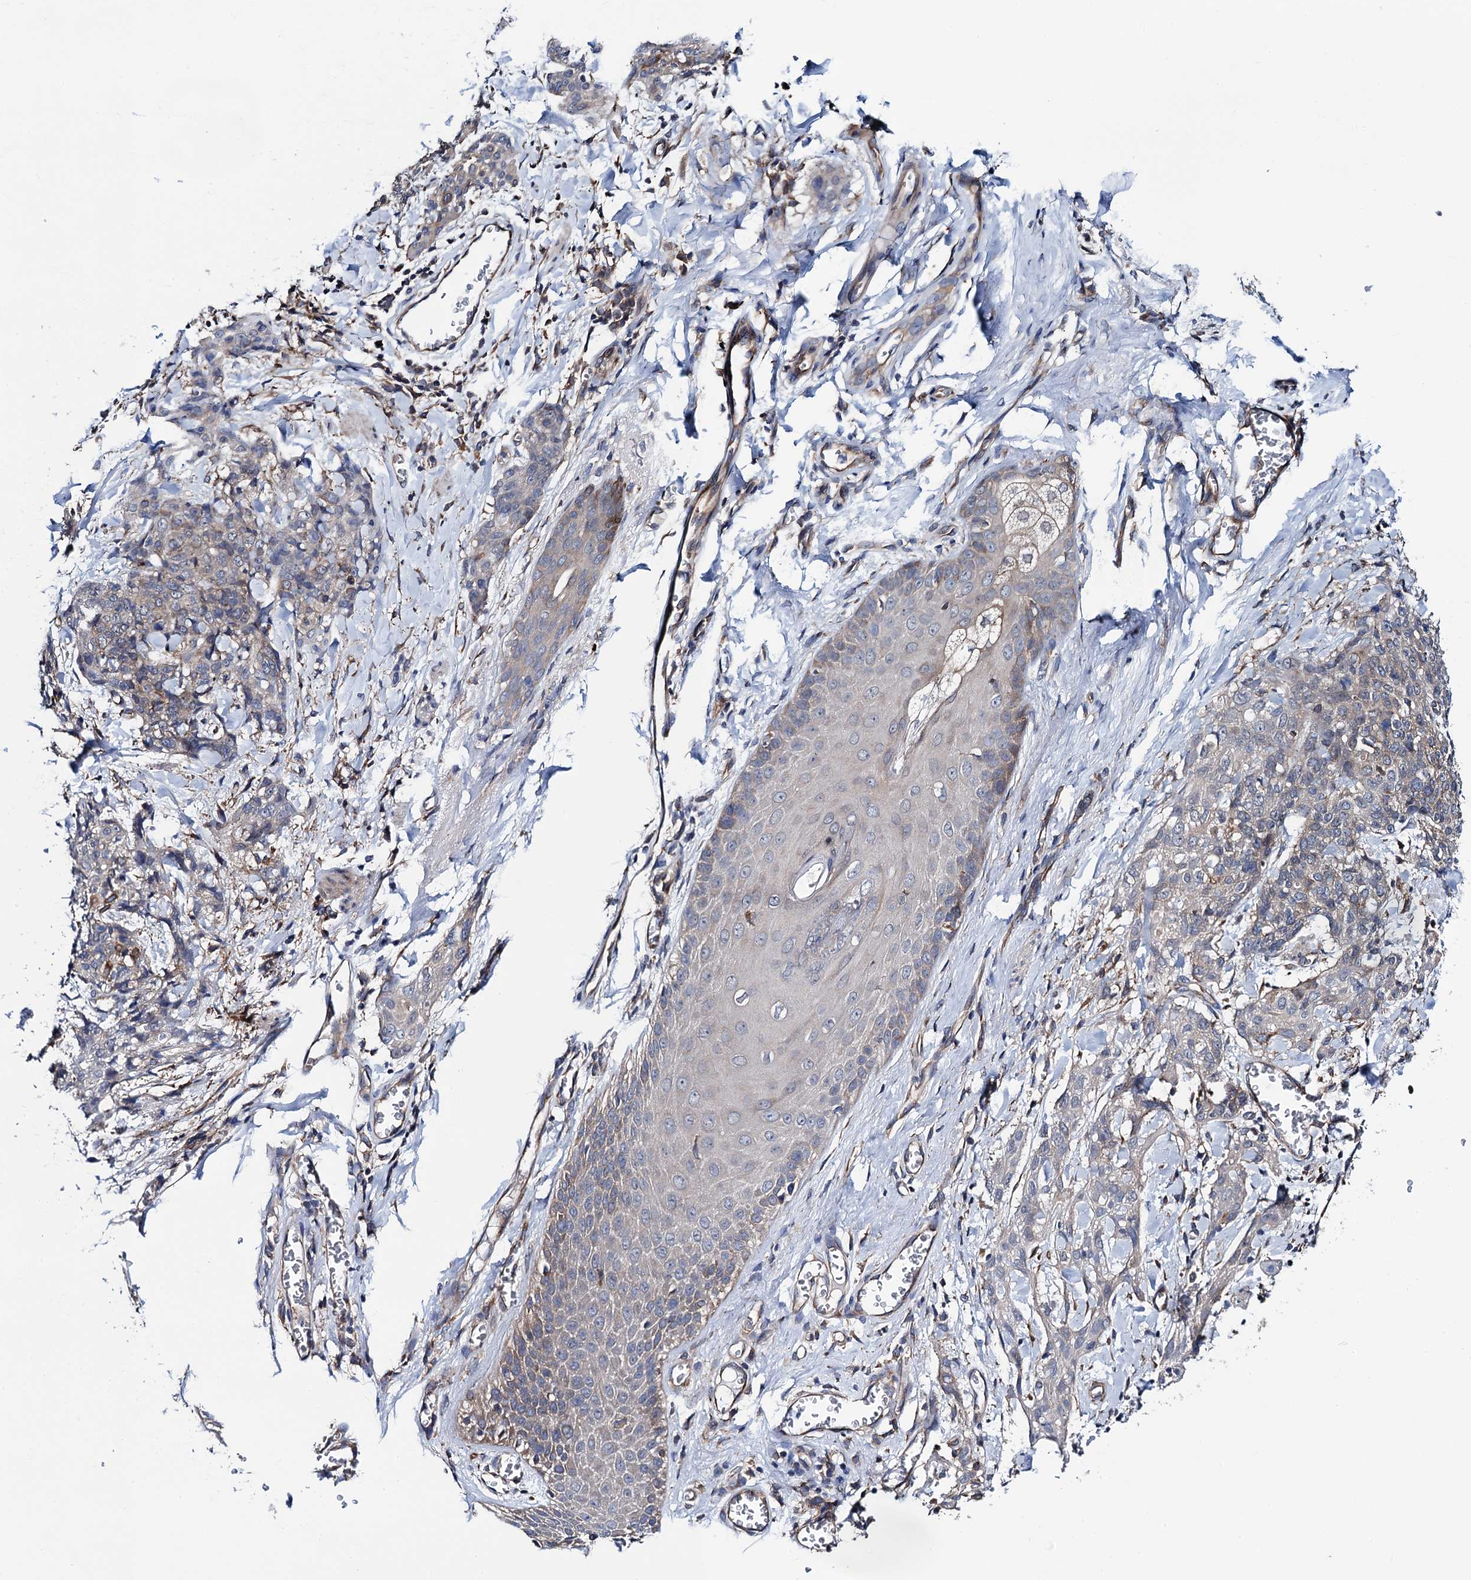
{"staining": {"intensity": "moderate", "quantity": "<25%", "location": "cytoplasmic/membranous"}, "tissue": "skin cancer", "cell_type": "Tumor cells", "image_type": "cancer", "snomed": [{"axis": "morphology", "description": "Squamous cell carcinoma, NOS"}, {"axis": "topography", "description": "Skin"}, {"axis": "topography", "description": "Vulva"}], "caption": "A brown stain highlights moderate cytoplasmic/membranous staining of a protein in skin squamous cell carcinoma tumor cells.", "gene": "PGLS", "patient": {"sex": "female", "age": 85}}